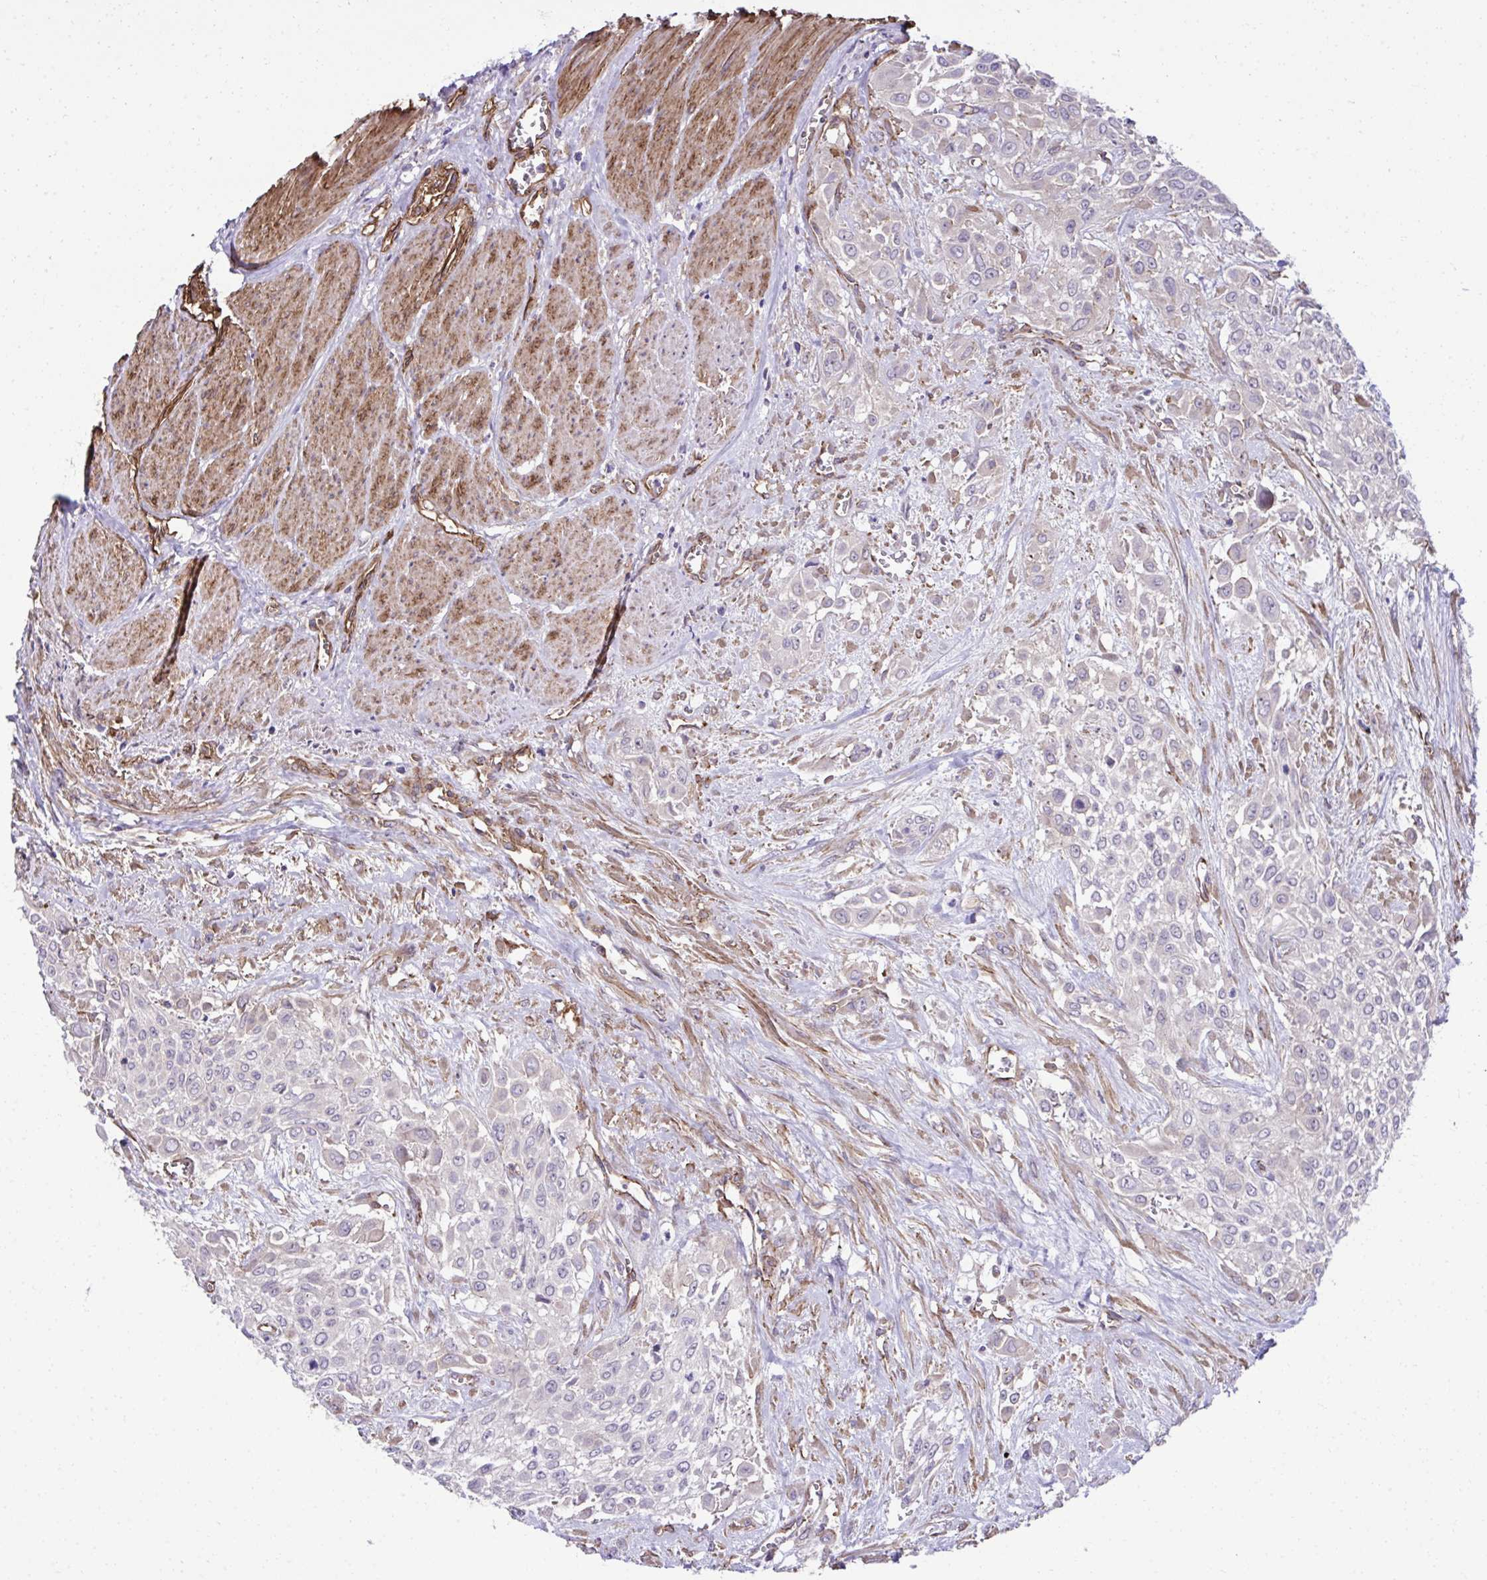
{"staining": {"intensity": "negative", "quantity": "none", "location": "none"}, "tissue": "urothelial cancer", "cell_type": "Tumor cells", "image_type": "cancer", "snomed": [{"axis": "morphology", "description": "Urothelial carcinoma, High grade"}, {"axis": "topography", "description": "Urinary bladder"}], "caption": "A high-resolution image shows IHC staining of high-grade urothelial carcinoma, which shows no significant positivity in tumor cells.", "gene": "TRIM52", "patient": {"sex": "male", "age": 57}}